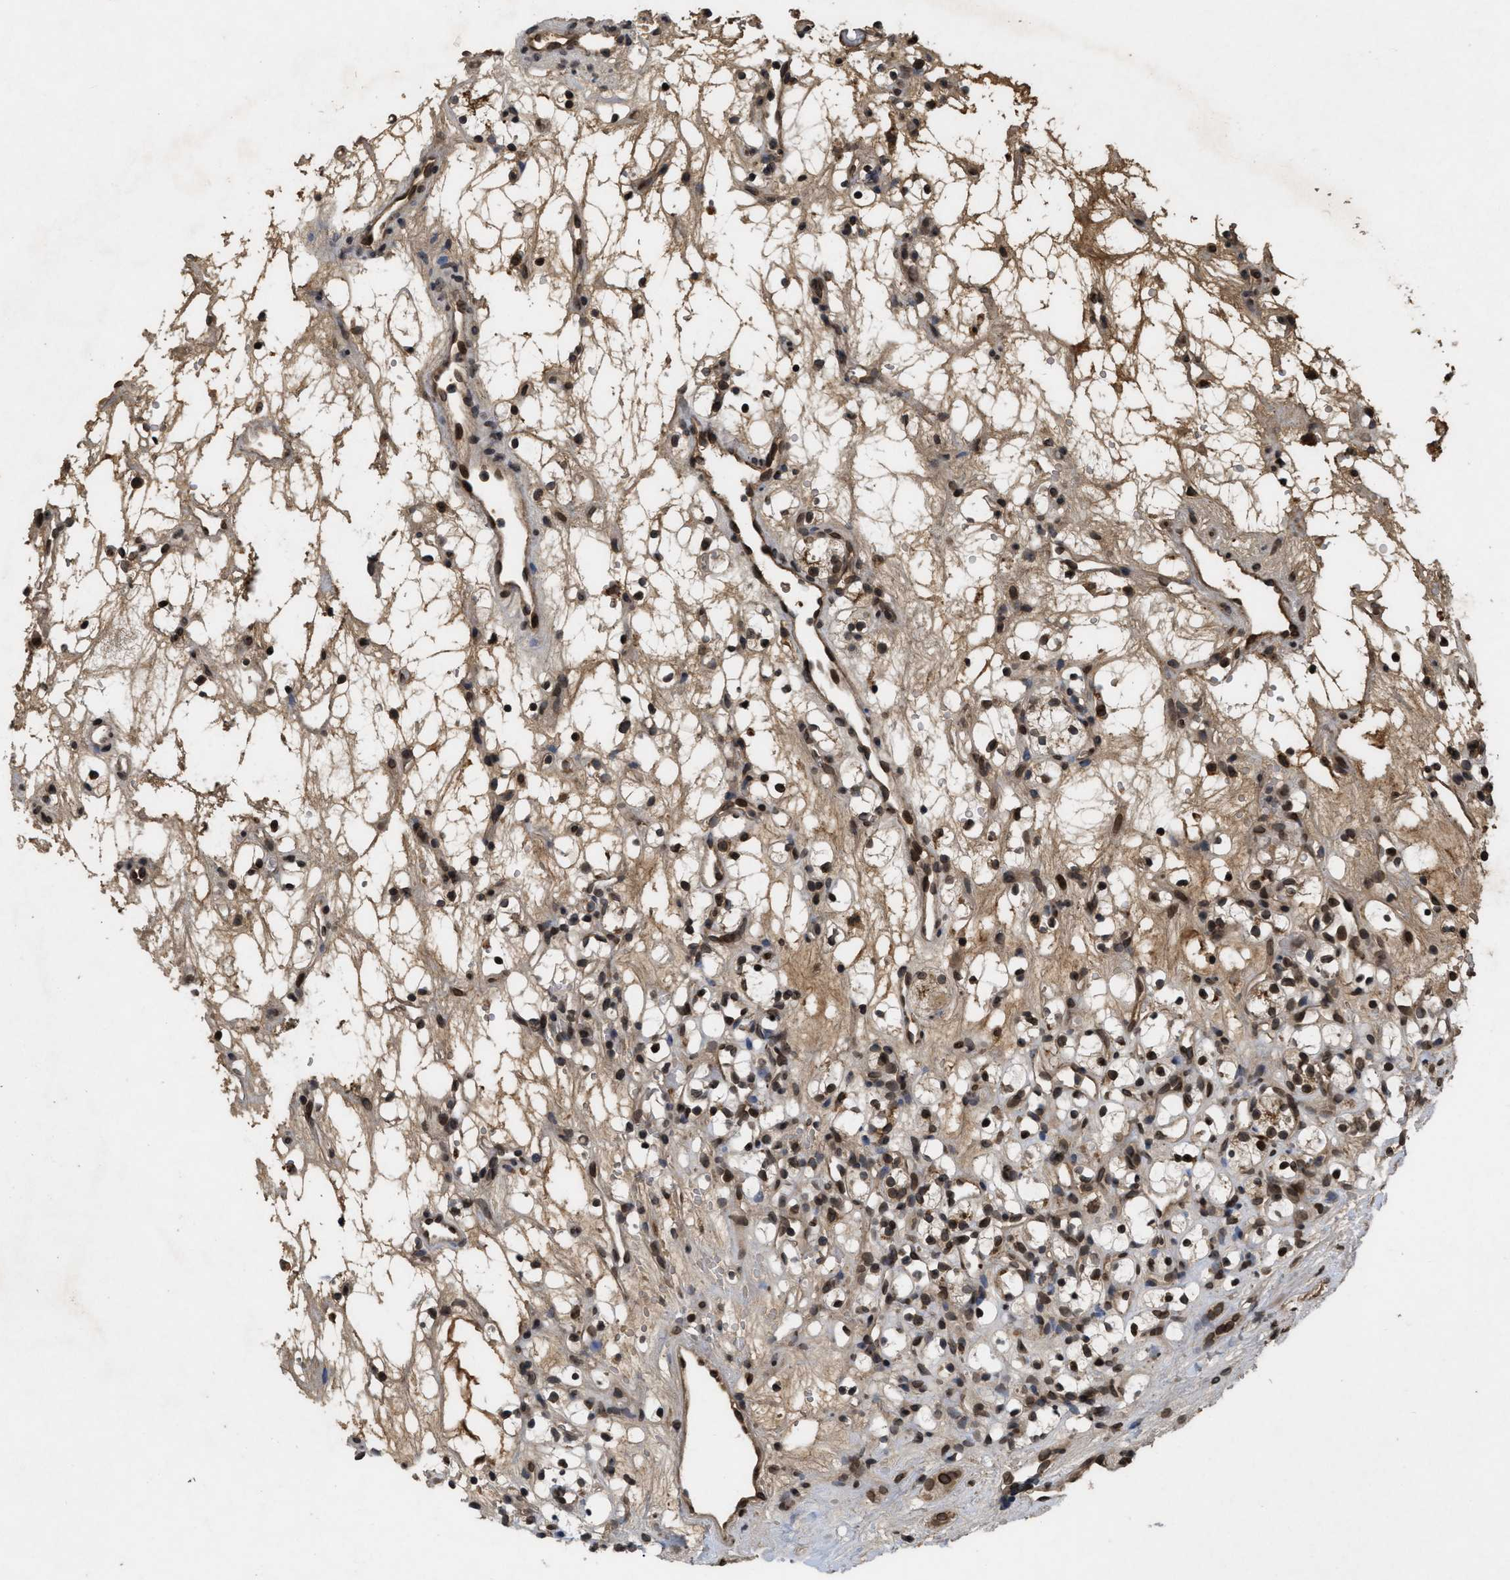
{"staining": {"intensity": "strong", "quantity": ">75%", "location": "nuclear"}, "tissue": "renal cancer", "cell_type": "Tumor cells", "image_type": "cancer", "snomed": [{"axis": "morphology", "description": "Adenocarcinoma, NOS"}, {"axis": "topography", "description": "Kidney"}], "caption": "Immunohistochemistry staining of renal cancer, which reveals high levels of strong nuclear expression in approximately >75% of tumor cells indicating strong nuclear protein positivity. The staining was performed using DAB (3,3'-diaminobenzidine) (brown) for protein detection and nuclei were counterstained in hematoxylin (blue).", "gene": "CRY1", "patient": {"sex": "female", "age": 60}}